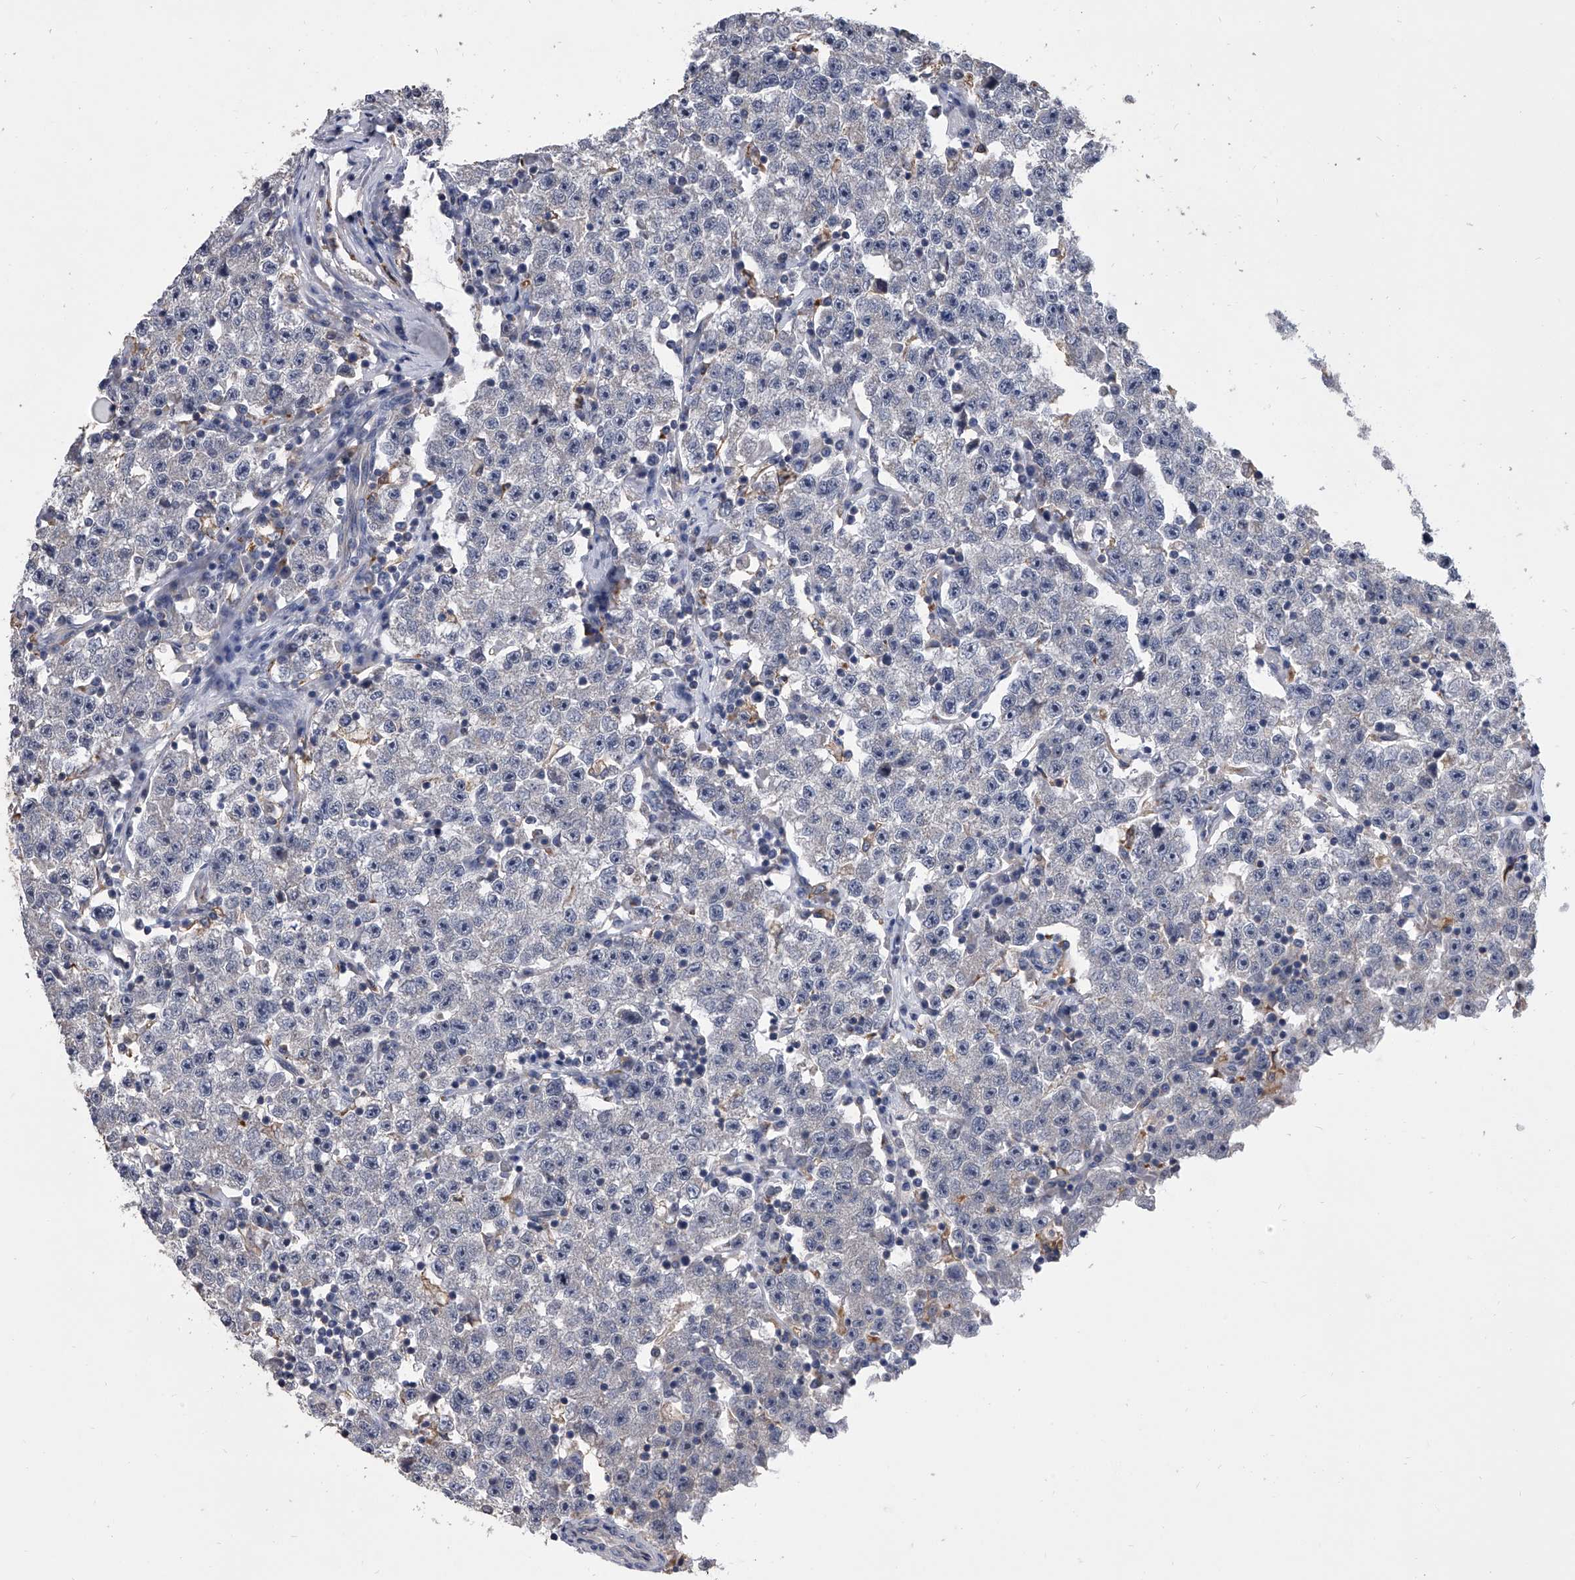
{"staining": {"intensity": "negative", "quantity": "none", "location": "none"}, "tissue": "testis cancer", "cell_type": "Tumor cells", "image_type": "cancer", "snomed": [{"axis": "morphology", "description": "Seminoma, NOS"}, {"axis": "topography", "description": "Testis"}], "caption": "A high-resolution micrograph shows IHC staining of testis cancer (seminoma), which shows no significant expression in tumor cells.", "gene": "MAP4K3", "patient": {"sex": "male", "age": 22}}